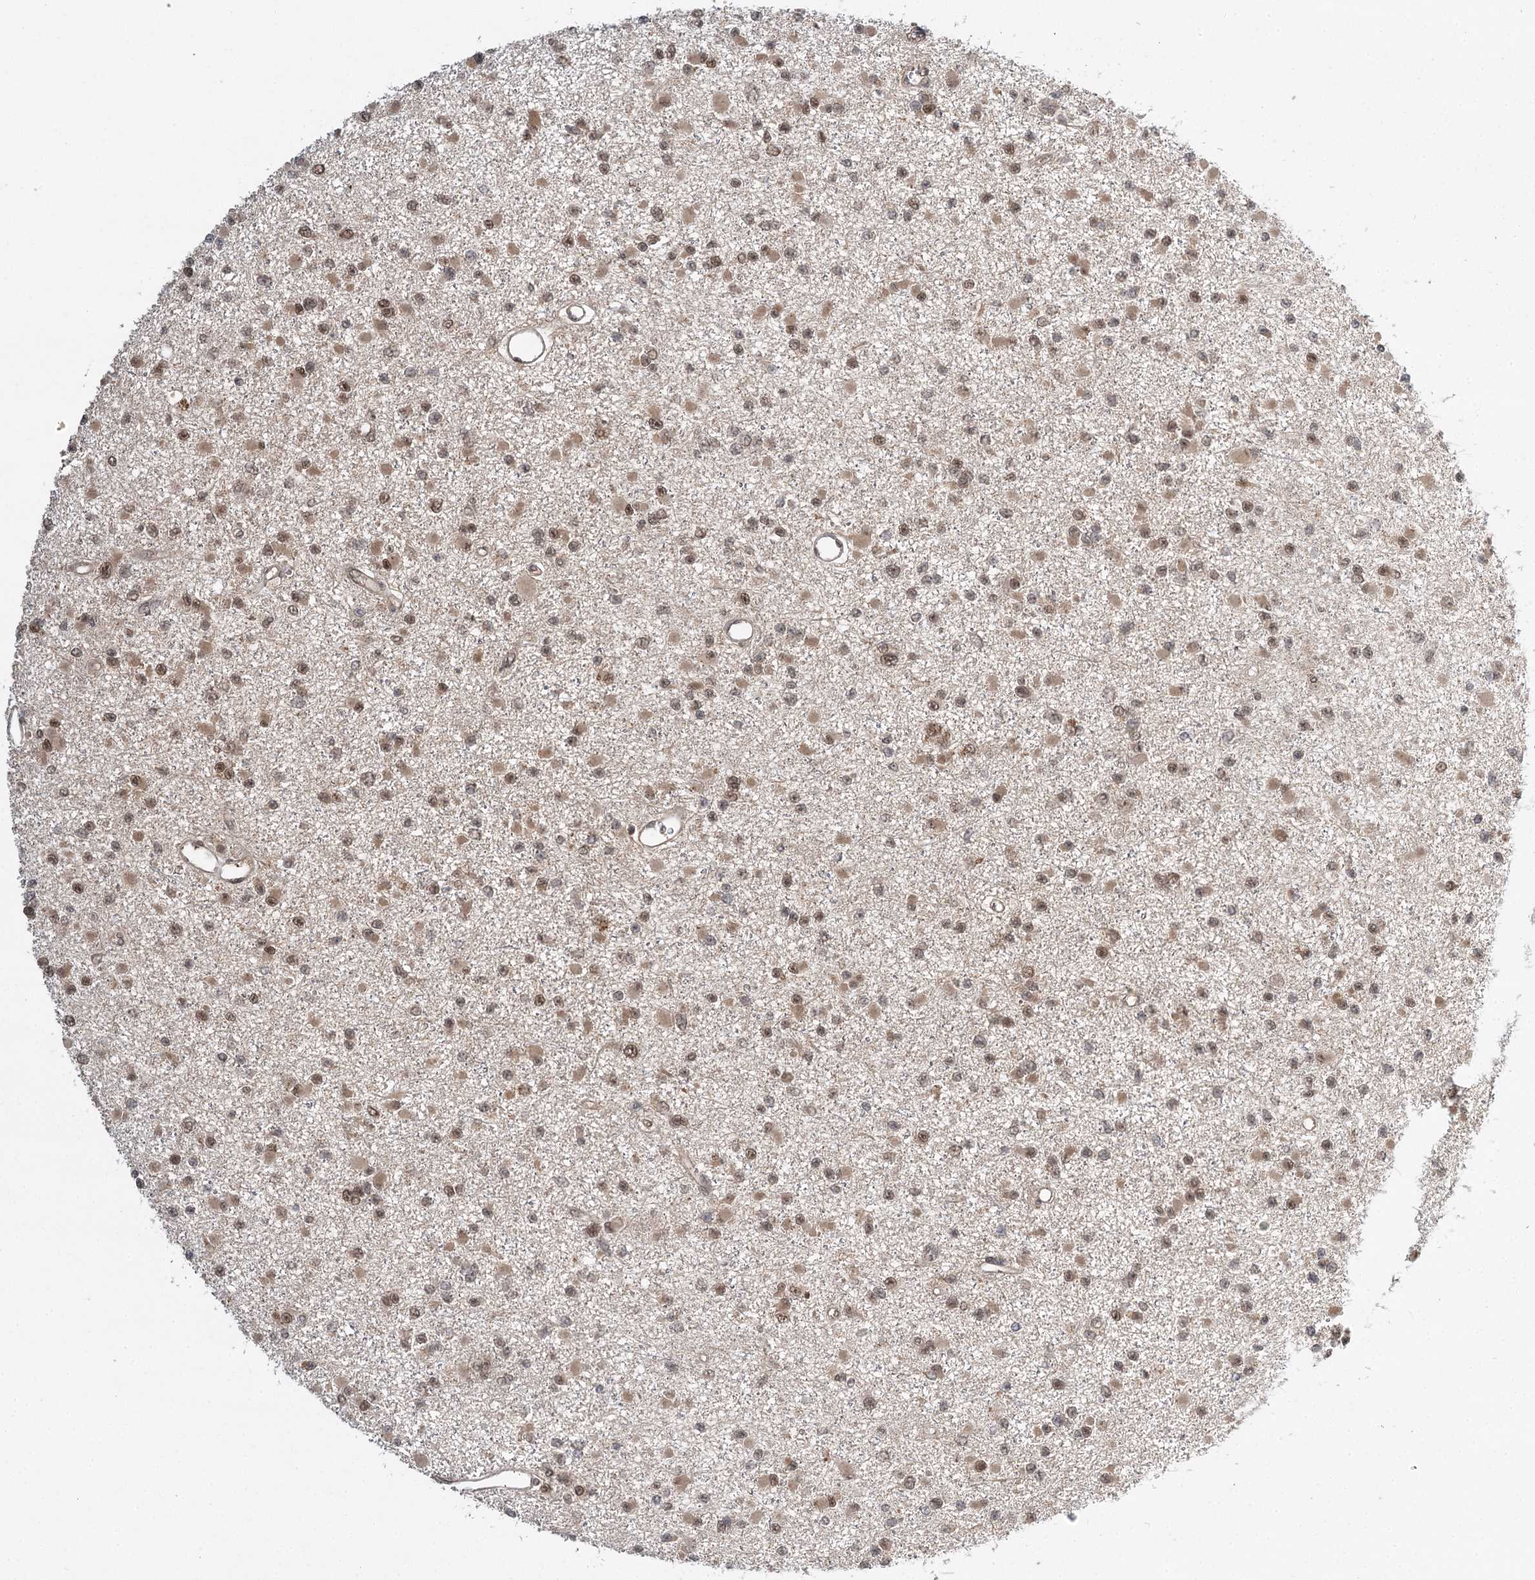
{"staining": {"intensity": "moderate", "quantity": ">75%", "location": "nuclear"}, "tissue": "glioma", "cell_type": "Tumor cells", "image_type": "cancer", "snomed": [{"axis": "morphology", "description": "Glioma, malignant, Low grade"}, {"axis": "topography", "description": "Brain"}], "caption": "Moderate nuclear staining for a protein is seen in approximately >75% of tumor cells of malignant glioma (low-grade) using immunohistochemistry.", "gene": "N6AMT1", "patient": {"sex": "female", "age": 22}}